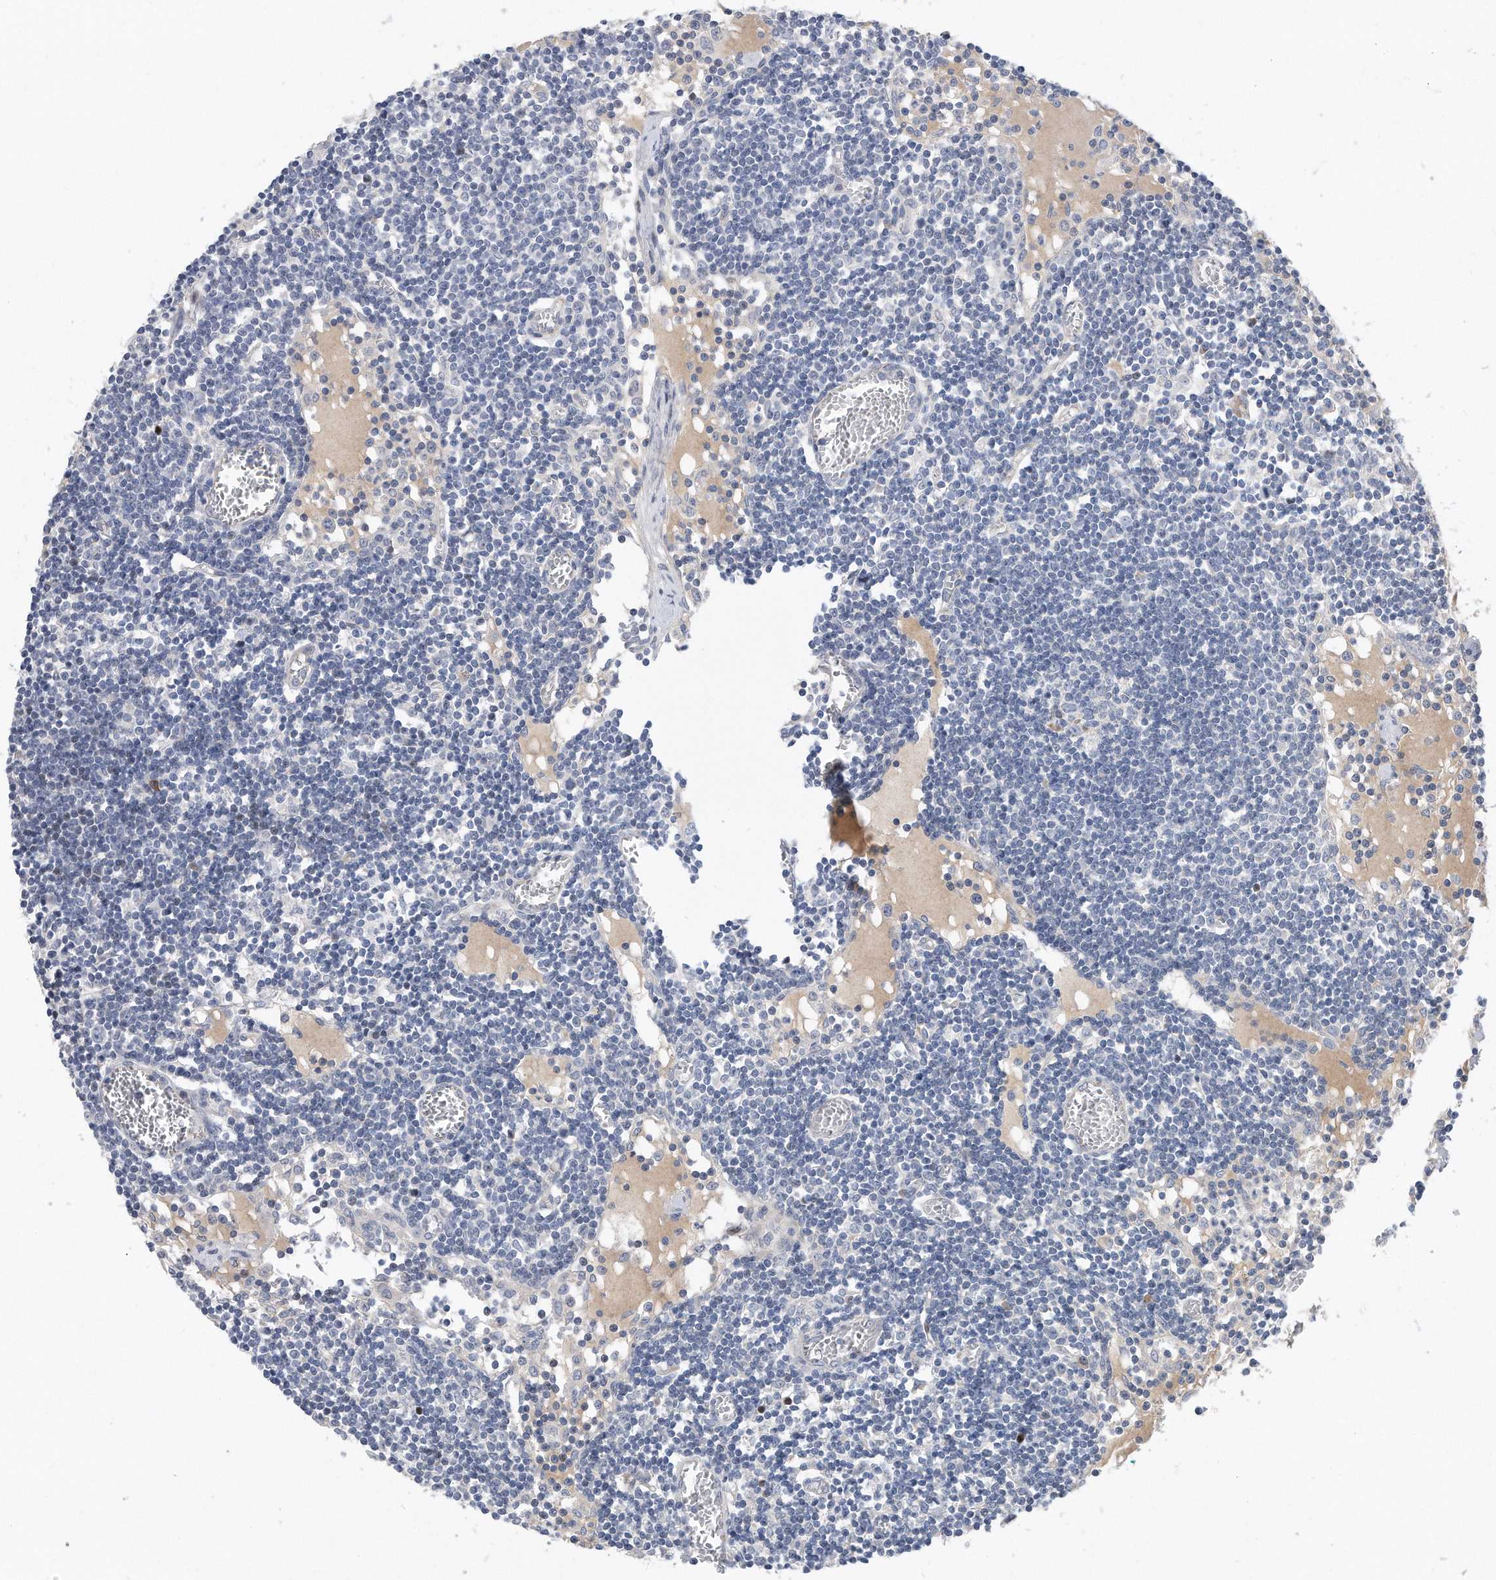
{"staining": {"intensity": "negative", "quantity": "none", "location": "none"}, "tissue": "lymph node", "cell_type": "Germinal center cells", "image_type": "normal", "snomed": [{"axis": "morphology", "description": "Normal tissue, NOS"}, {"axis": "topography", "description": "Lymph node"}], "caption": "IHC of normal human lymph node reveals no expression in germinal center cells. (DAB (3,3'-diaminobenzidine) immunohistochemistry visualized using brightfield microscopy, high magnification).", "gene": "CDH12", "patient": {"sex": "female", "age": 11}}